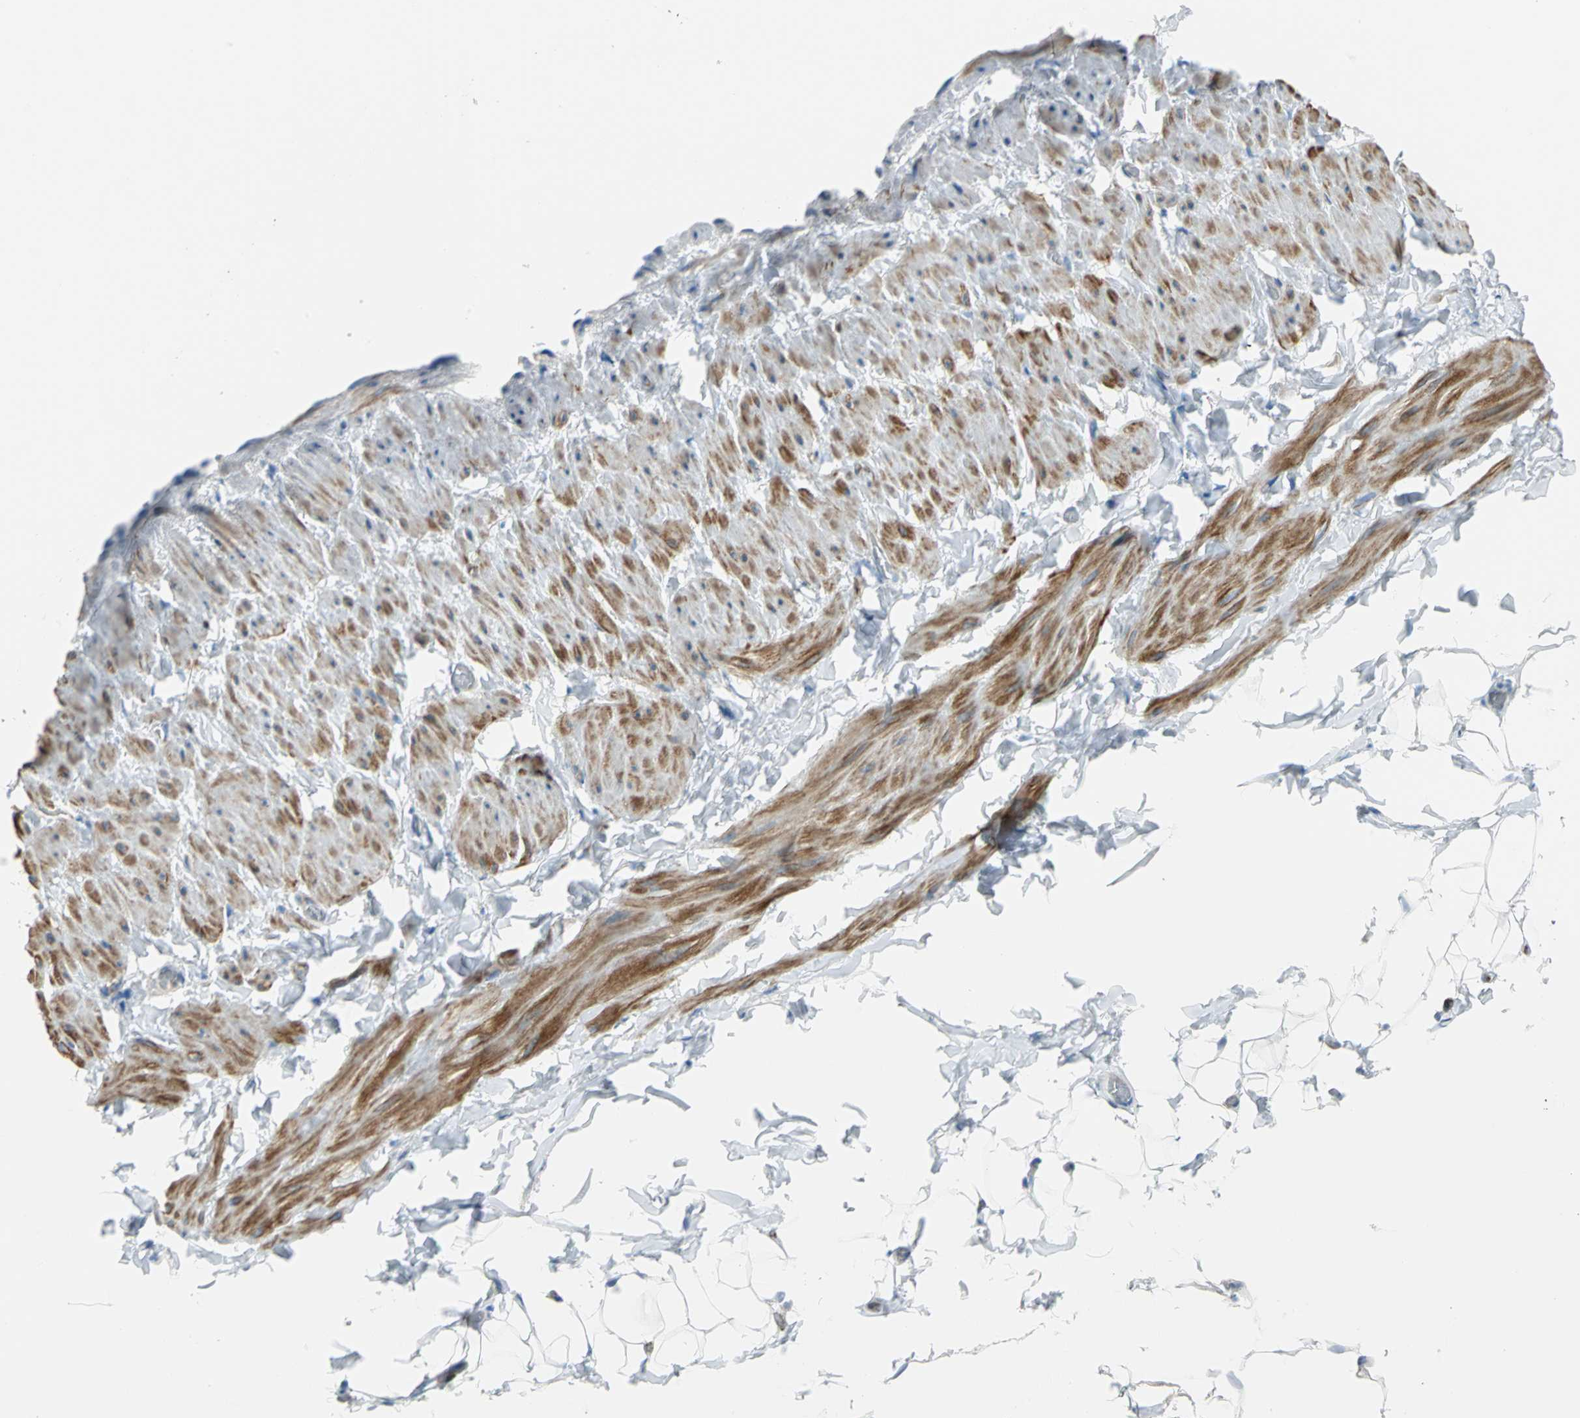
{"staining": {"intensity": "negative", "quantity": "none", "location": "none"}, "tissue": "adipose tissue", "cell_type": "Adipocytes", "image_type": "normal", "snomed": [{"axis": "morphology", "description": "Normal tissue, NOS"}, {"axis": "topography", "description": "Soft tissue"}], "caption": "This is an immunohistochemistry photomicrograph of unremarkable human adipose tissue. There is no expression in adipocytes.", "gene": "ALOX15", "patient": {"sex": "male", "age": 26}}